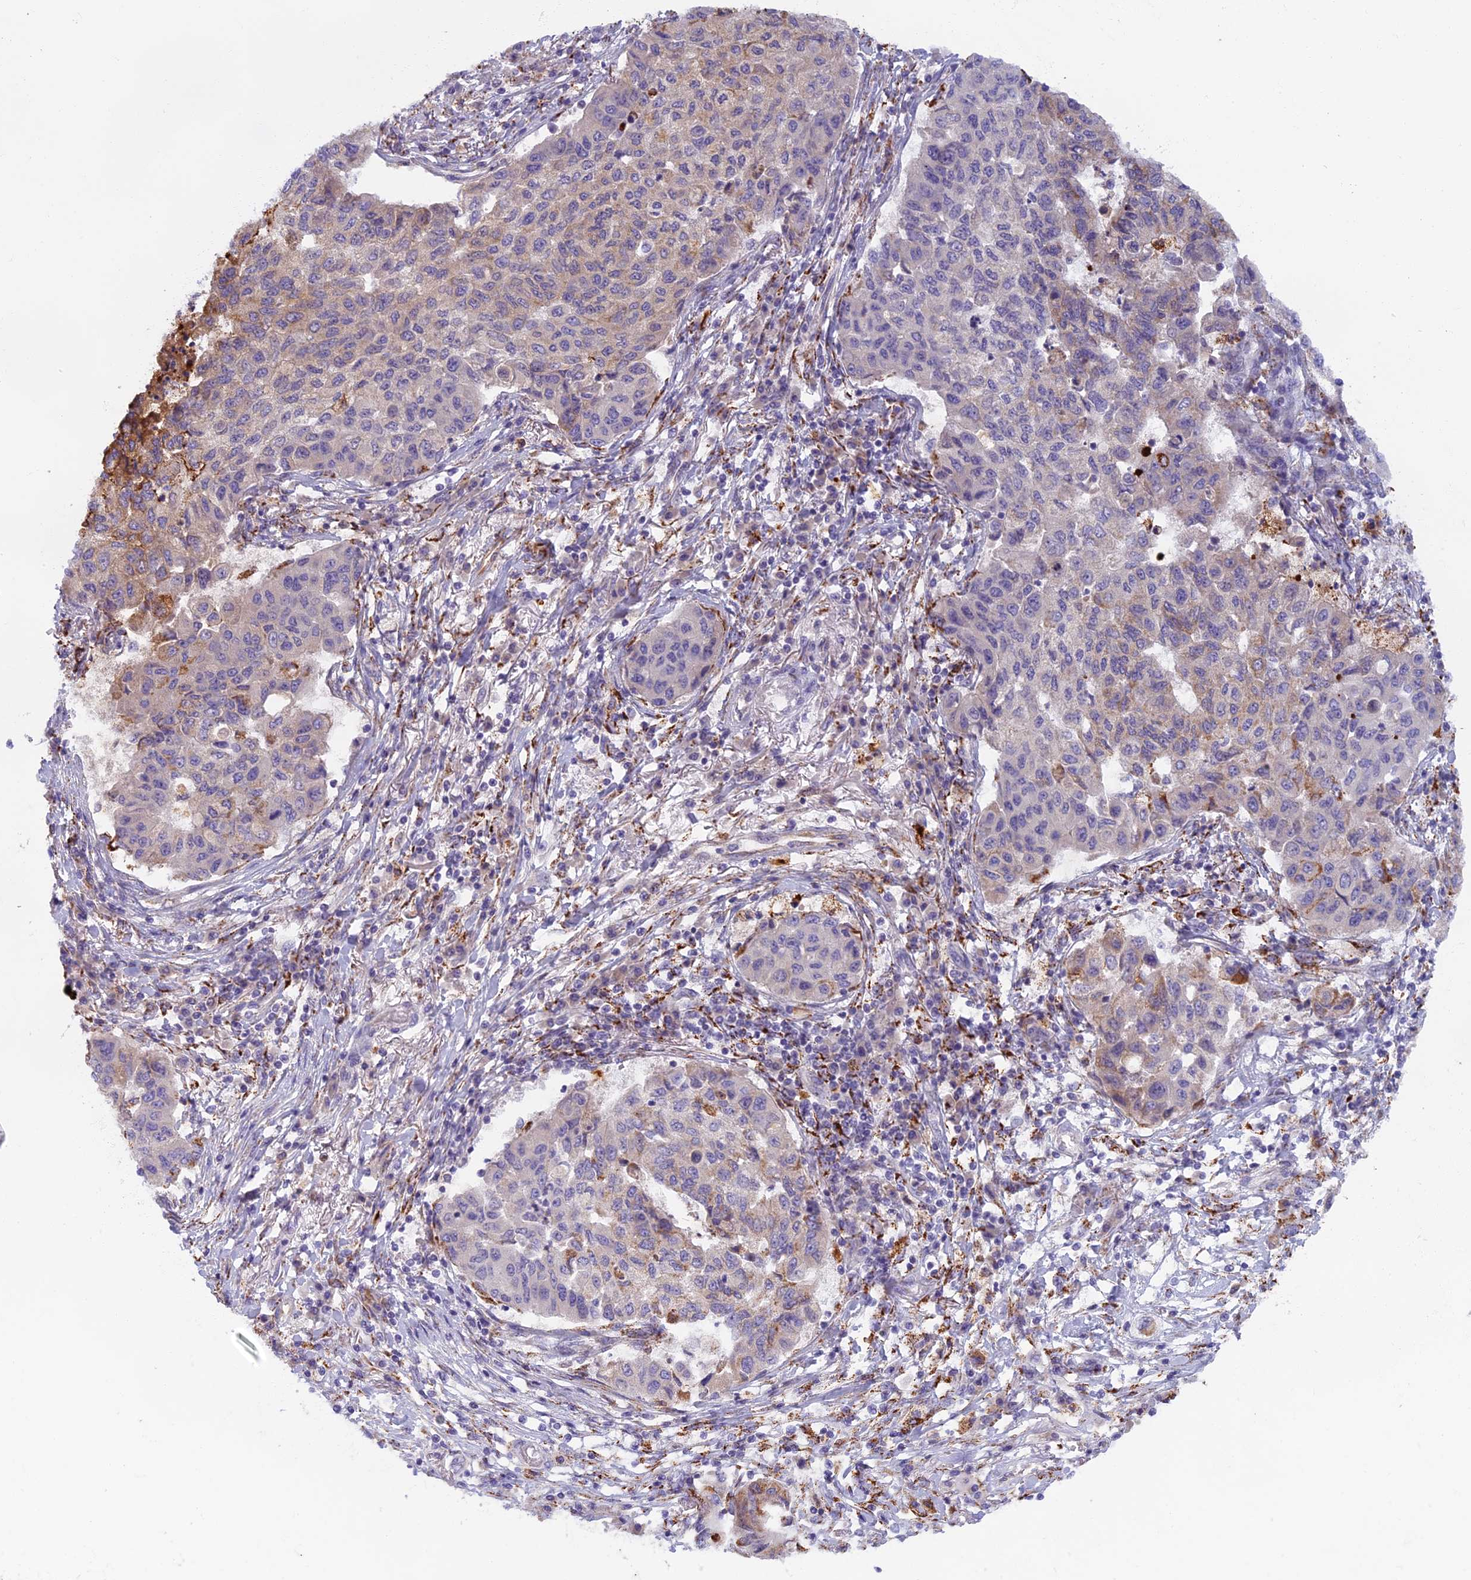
{"staining": {"intensity": "moderate", "quantity": "<25%", "location": "cytoplasmic/membranous"}, "tissue": "lung cancer", "cell_type": "Tumor cells", "image_type": "cancer", "snomed": [{"axis": "morphology", "description": "Squamous cell carcinoma, NOS"}, {"axis": "topography", "description": "Lung"}], "caption": "Immunohistochemistry (IHC) staining of lung cancer (squamous cell carcinoma), which demonstrates low levels of moderate cytoplasmic/membranous expression in about <25% of tumor cells indicating moderate cytoplasmic/membranous protein staining. The staining was performed using DAB (brown) for protein detection and nuclei were counterstained in hematoxylin (blue).", "gene": "SEMA7A", "patient": {"sex": "male", "age": 74}}